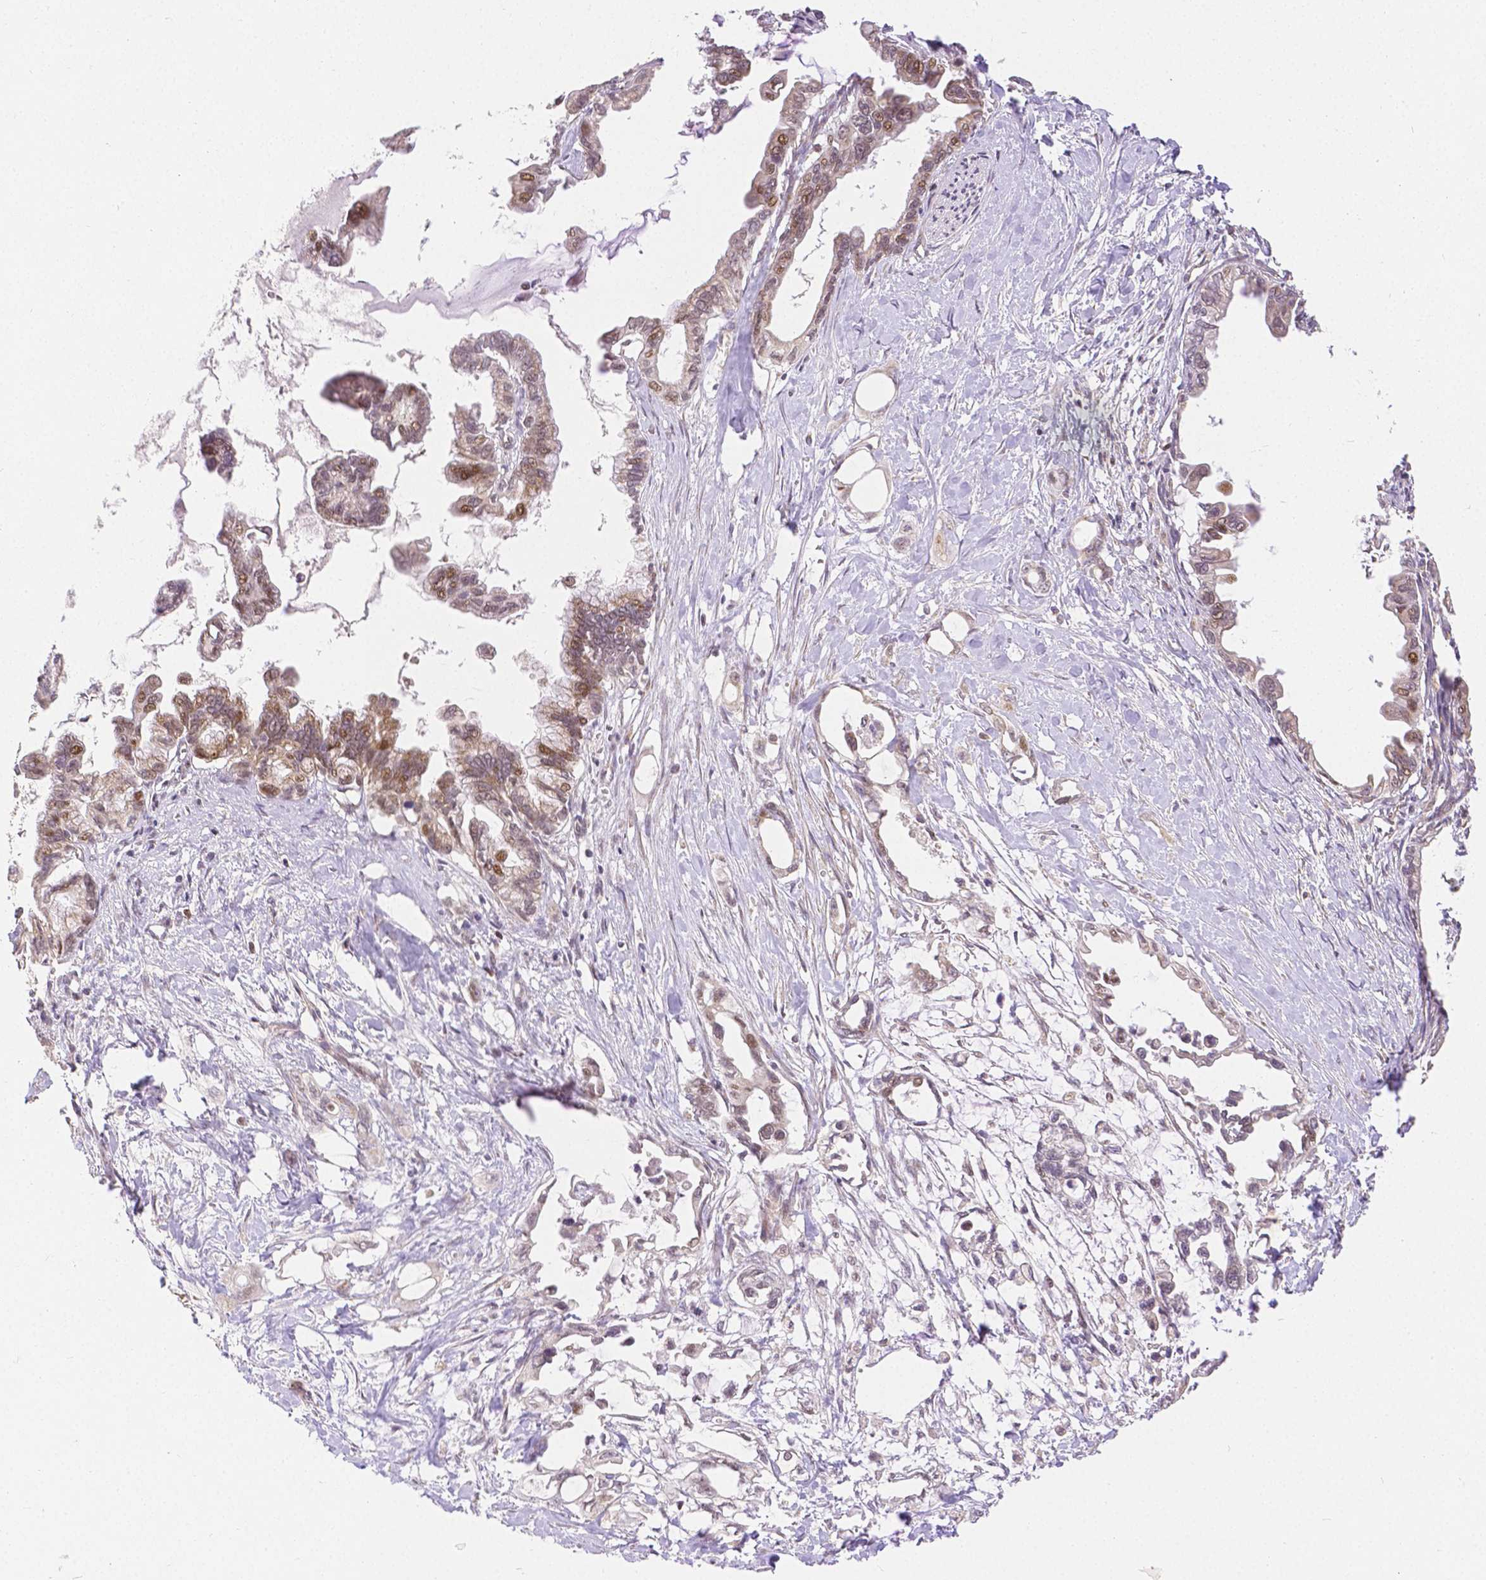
{"staining": {"intensity": "moderate", "quantity": "25%-75%", "location": "nuclear"}, "tissue": "pancreatic cancer", "cell_type": "Tumor cells", "image_type": "cancer", "snomed": [{"axis": "morphology", "description": "Adenocarcinoma, NOS"}, {"axis": "topography", "description": "Pancreas"}], "caption": "Tumor cells reveal moderate nuclear positivity in about 25%-75% of cells in pancreatic cancer (adenocarcinoma). Nuclei are stained in blue.", "gene": "RHOT1", "patient": {"sex": "male", "age": 61}}